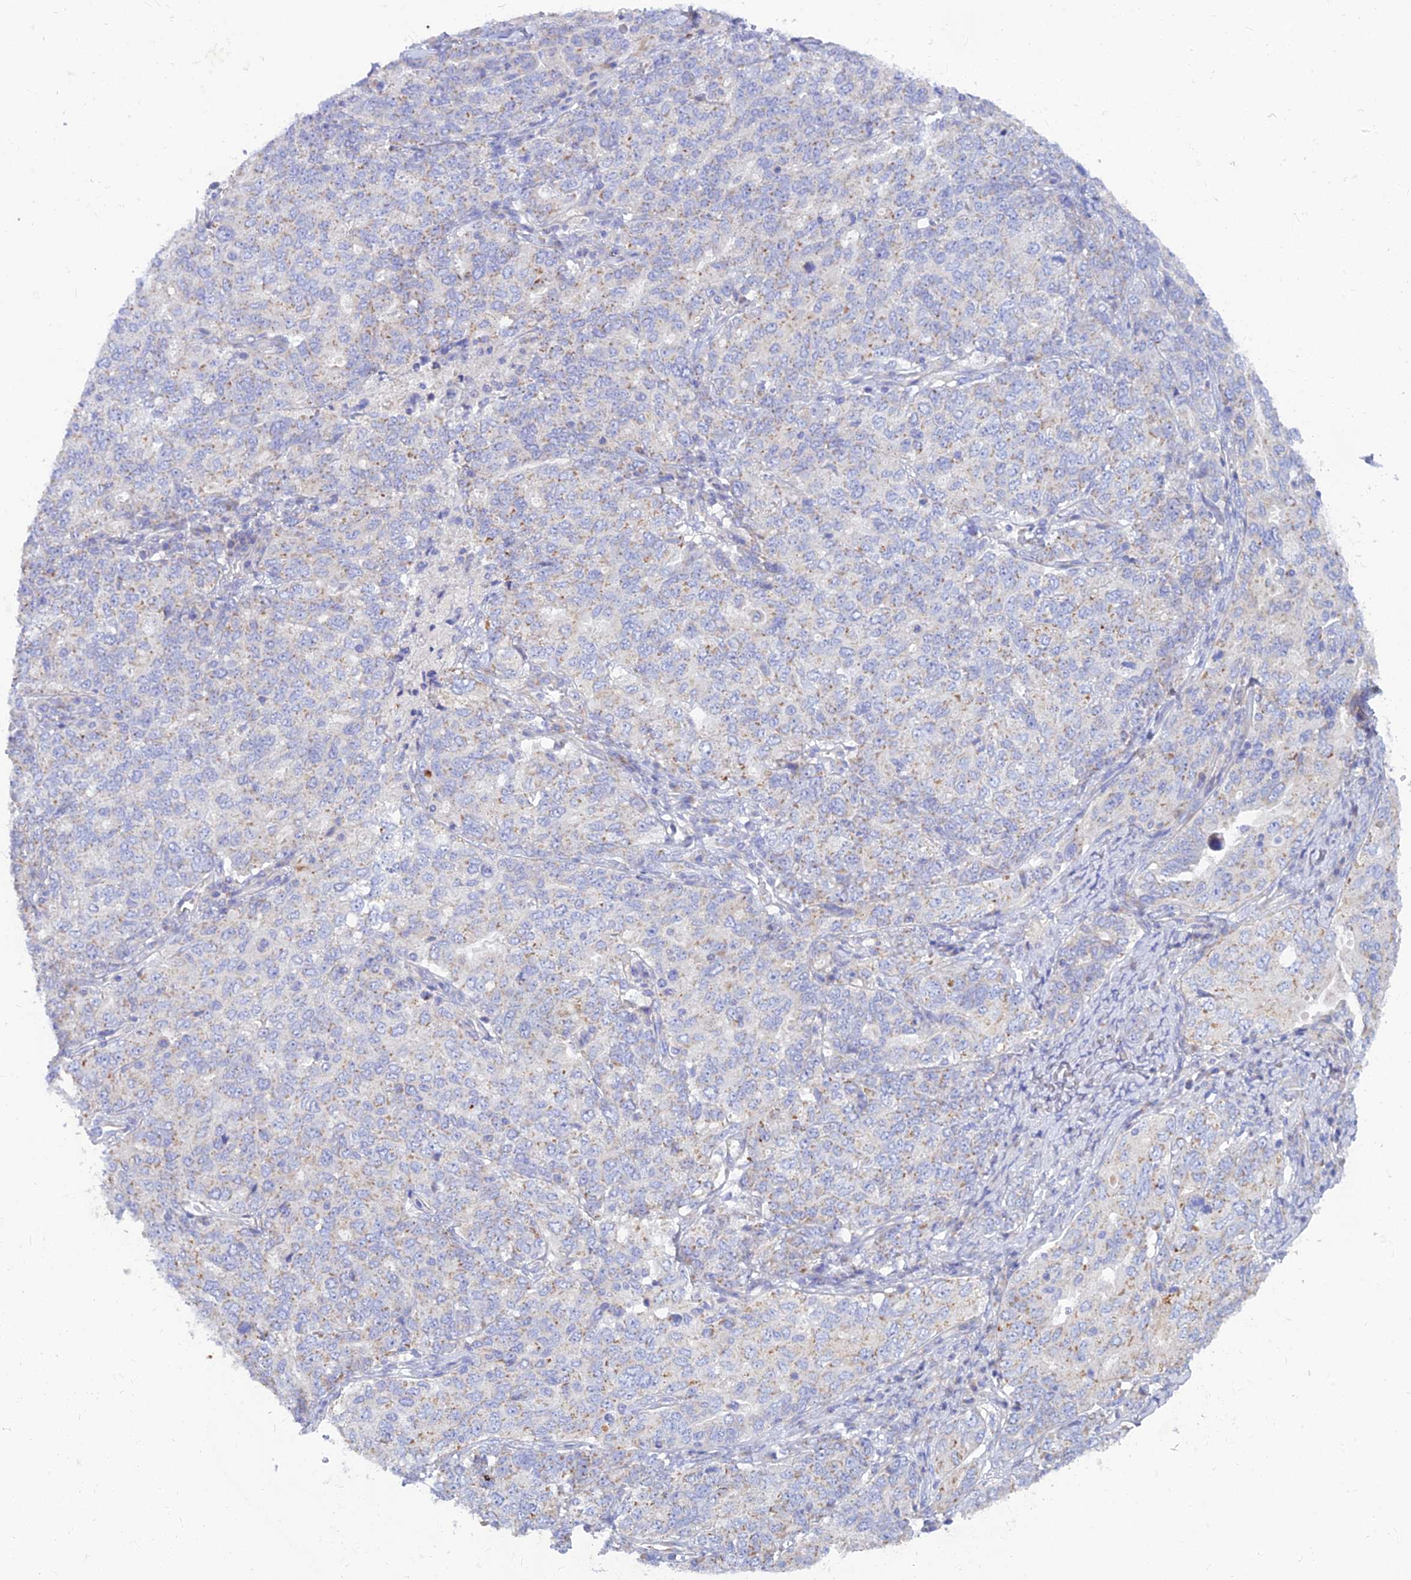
{"staining": {"intensity": "weak", "quantity": "<25%", "location": "cytoplasmic/membranous"}, "tissue": "ovarian cancer", "cell_type": "Tumor cells", "image_type": "cancer", "snomed": [{"axis": "morphology", "description": "Carcinoma, endometroid"}, {"axis": "topography", "description": "Ovary"}], "caption": "High power microscopy image of an immunohistochemistry image of ovarian endometroid carcinoma, revealing no significant staining in tumor cells.", "gene": "TMEM30B", "patient": {"sex": "female", "age": 62}}